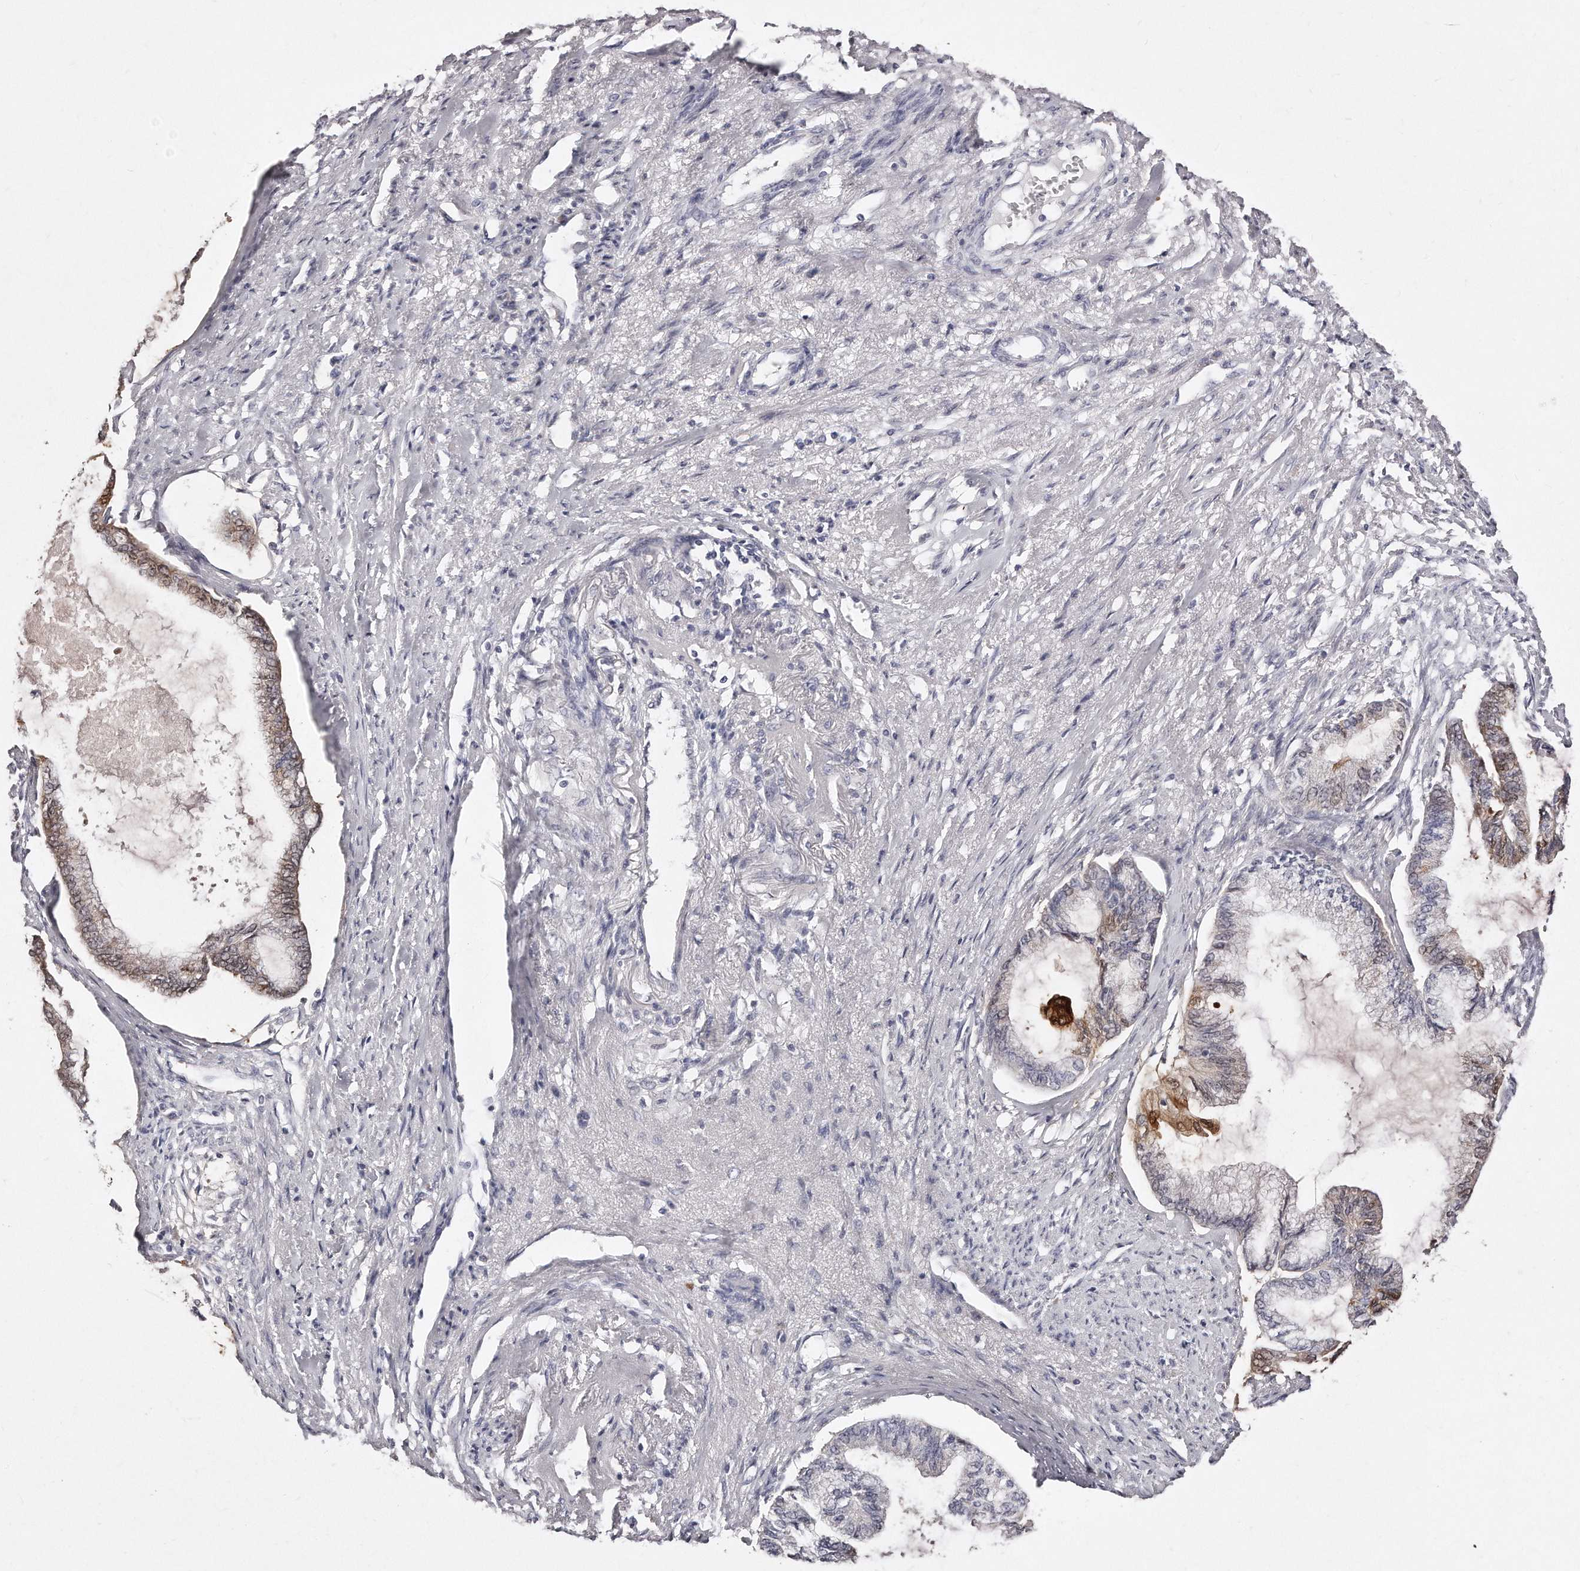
{"staining": {"intensity": "moderate", "quantity": "<25%", "location": "cytoplasmic/membranous,nuclear"}, "tissue": "endometrial cancer", "cell_type": "Tumor cells", "image_type": "cancer", "snomed": [{"axis": "morphology", "description": "Adenocarcinoma, NOS"}, {"axis": "topography", "description": "Endometrium"}], "caption": "Endometrial cancer stained with DAB immunohistochemistry (IHC) displays low levels of moderate cytoplasmic/membranous and nuclear expression in about <25% of tumor cells. (DAB (3,3'-diaminobenzidine) IHC, brown staining for protein, blue staining for nuclei).", "gene": "GDA", "patient": {"sex": "female", "age": 86}}